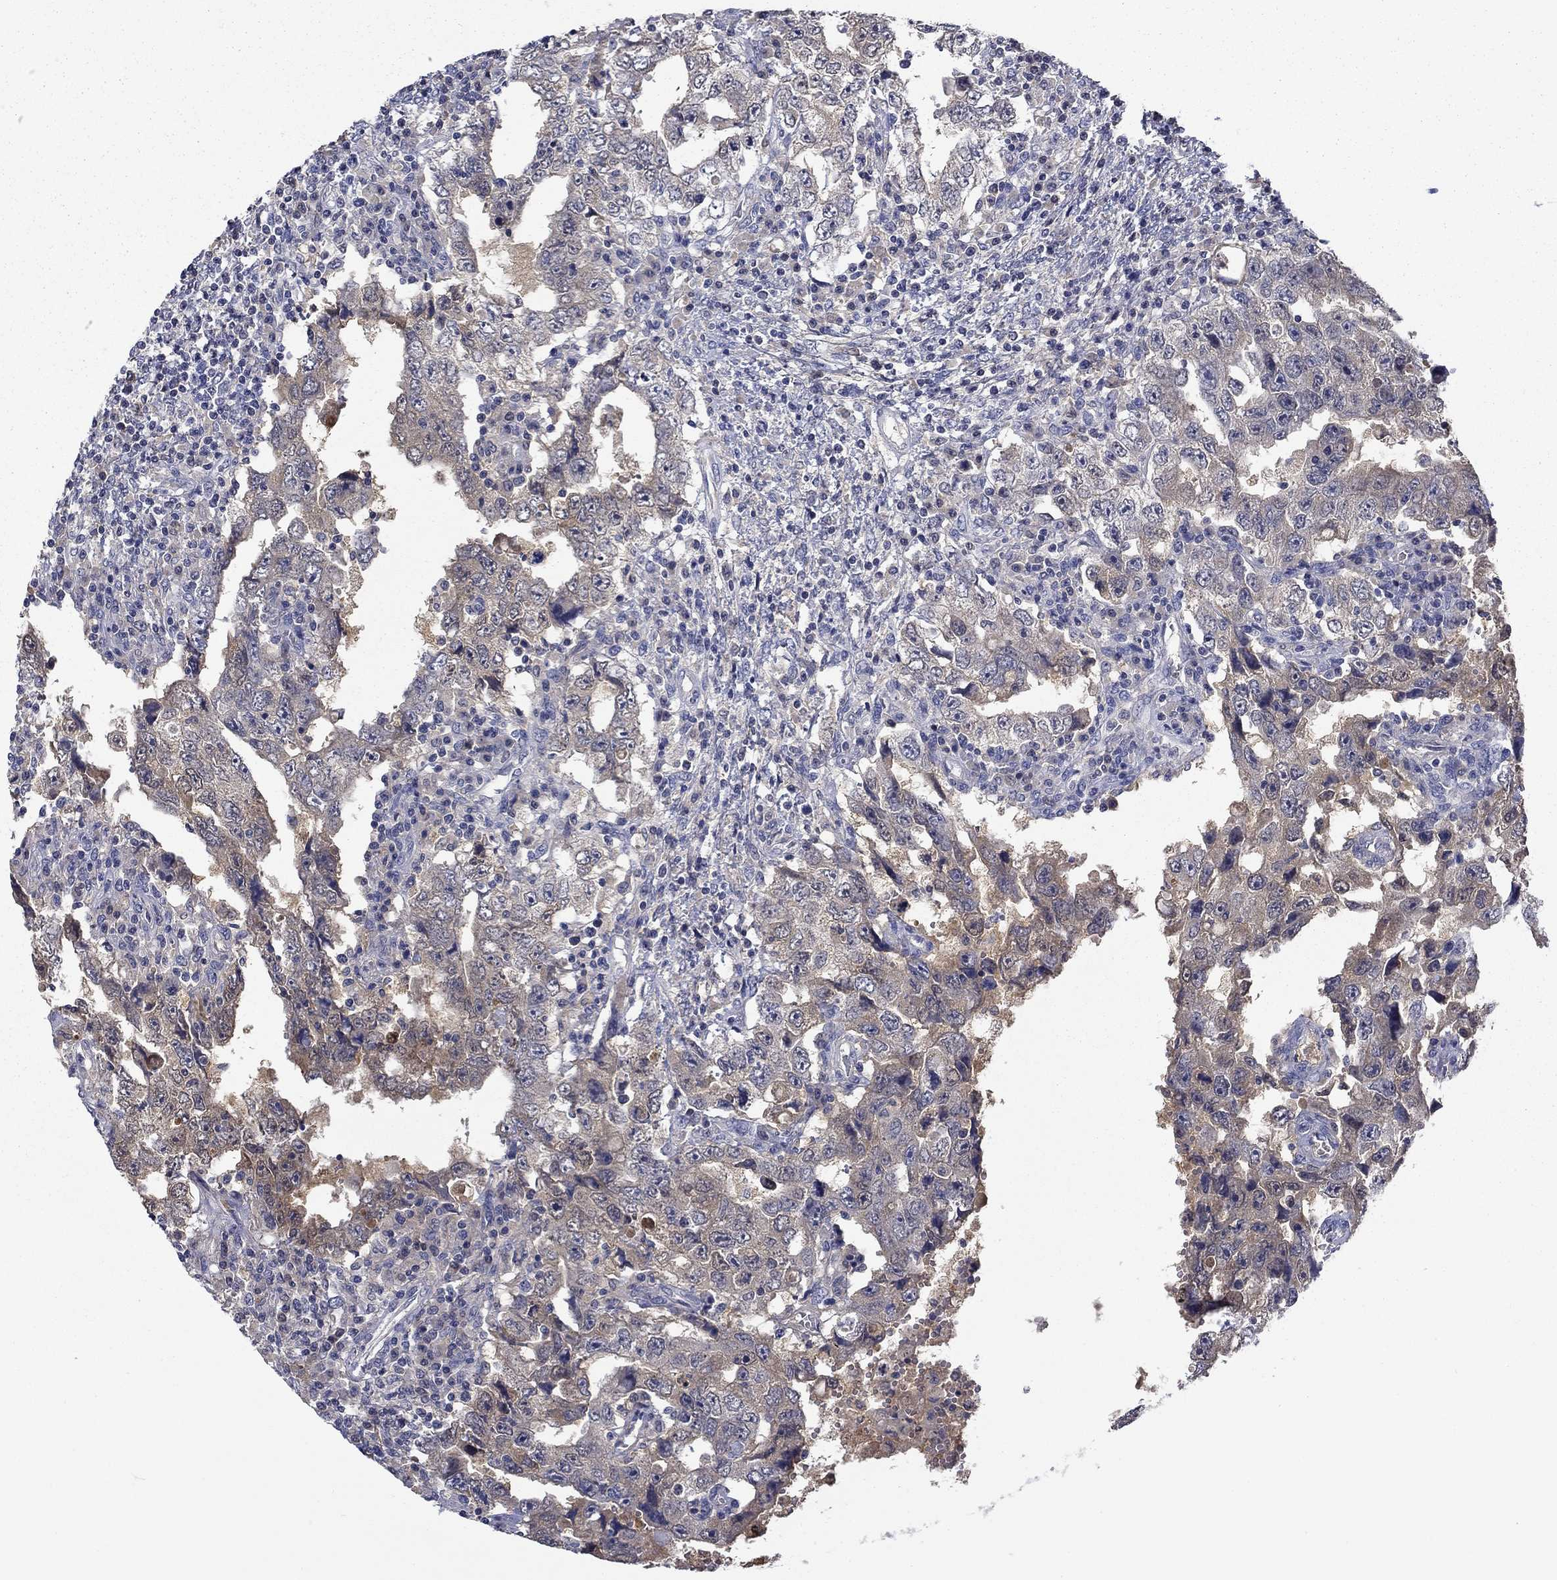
{"staining": {"intensity": "weak", "quantity": "25%-75%", "location": "cytoplasmic/membranous"}, "tissue": "testis cancer", "cell_type": "Tumor cells", "image_type": "cancer", "snomed": [{"axis": "morphology", "description": "Carcinoma, Embryonal, NOS"}, {"axis": "topography", "description": "Testis"}], "caption": "Weak cytoplasmic/membranous protein expression is identified in about 25%-75% of tumor cells in testis cancer (embryonal carcinoma).", "gene": "DDTL", "patient": {"sex": "male", "age": 26}}